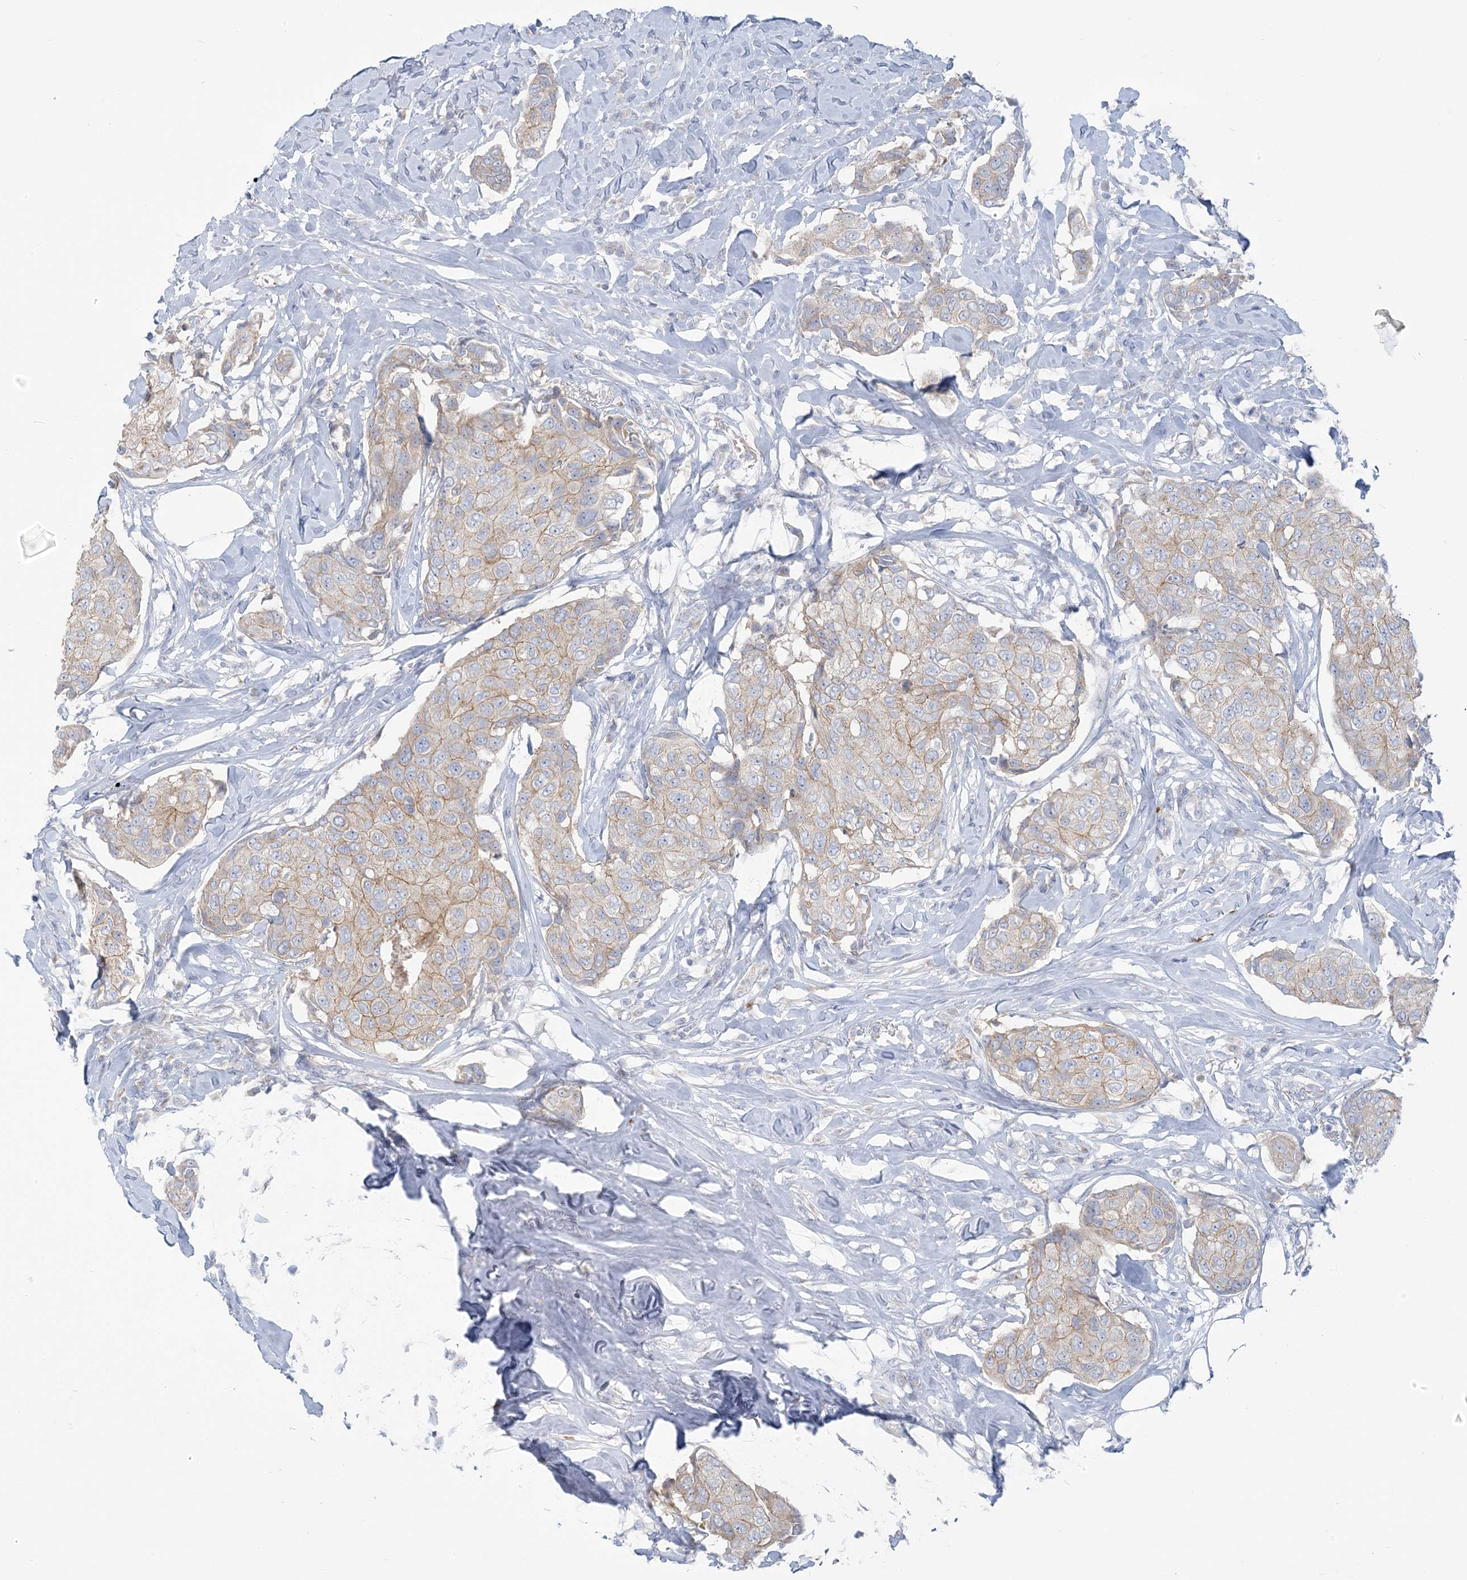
{"staining": {"intensity": "weak", "quantity": "25%-75%", "location": "cytoplasmic/membranous"}, "tissue": "breast cancer", "cell_type": "Tumor cells", "image_type": "cancer", "snomed": [{"axis": "morphology", "description": "Duct carcinoma"}, {"axis": "topography", "description": "Breast"}], "caption": "Immunohistochemical staining of breast cancer shows low levels of weak cytoplasmic/membranous protein expression in about 25%-75% of tumor cells.", "gene": "SCML1", "patient": {"sex": "female", "age": 80}}